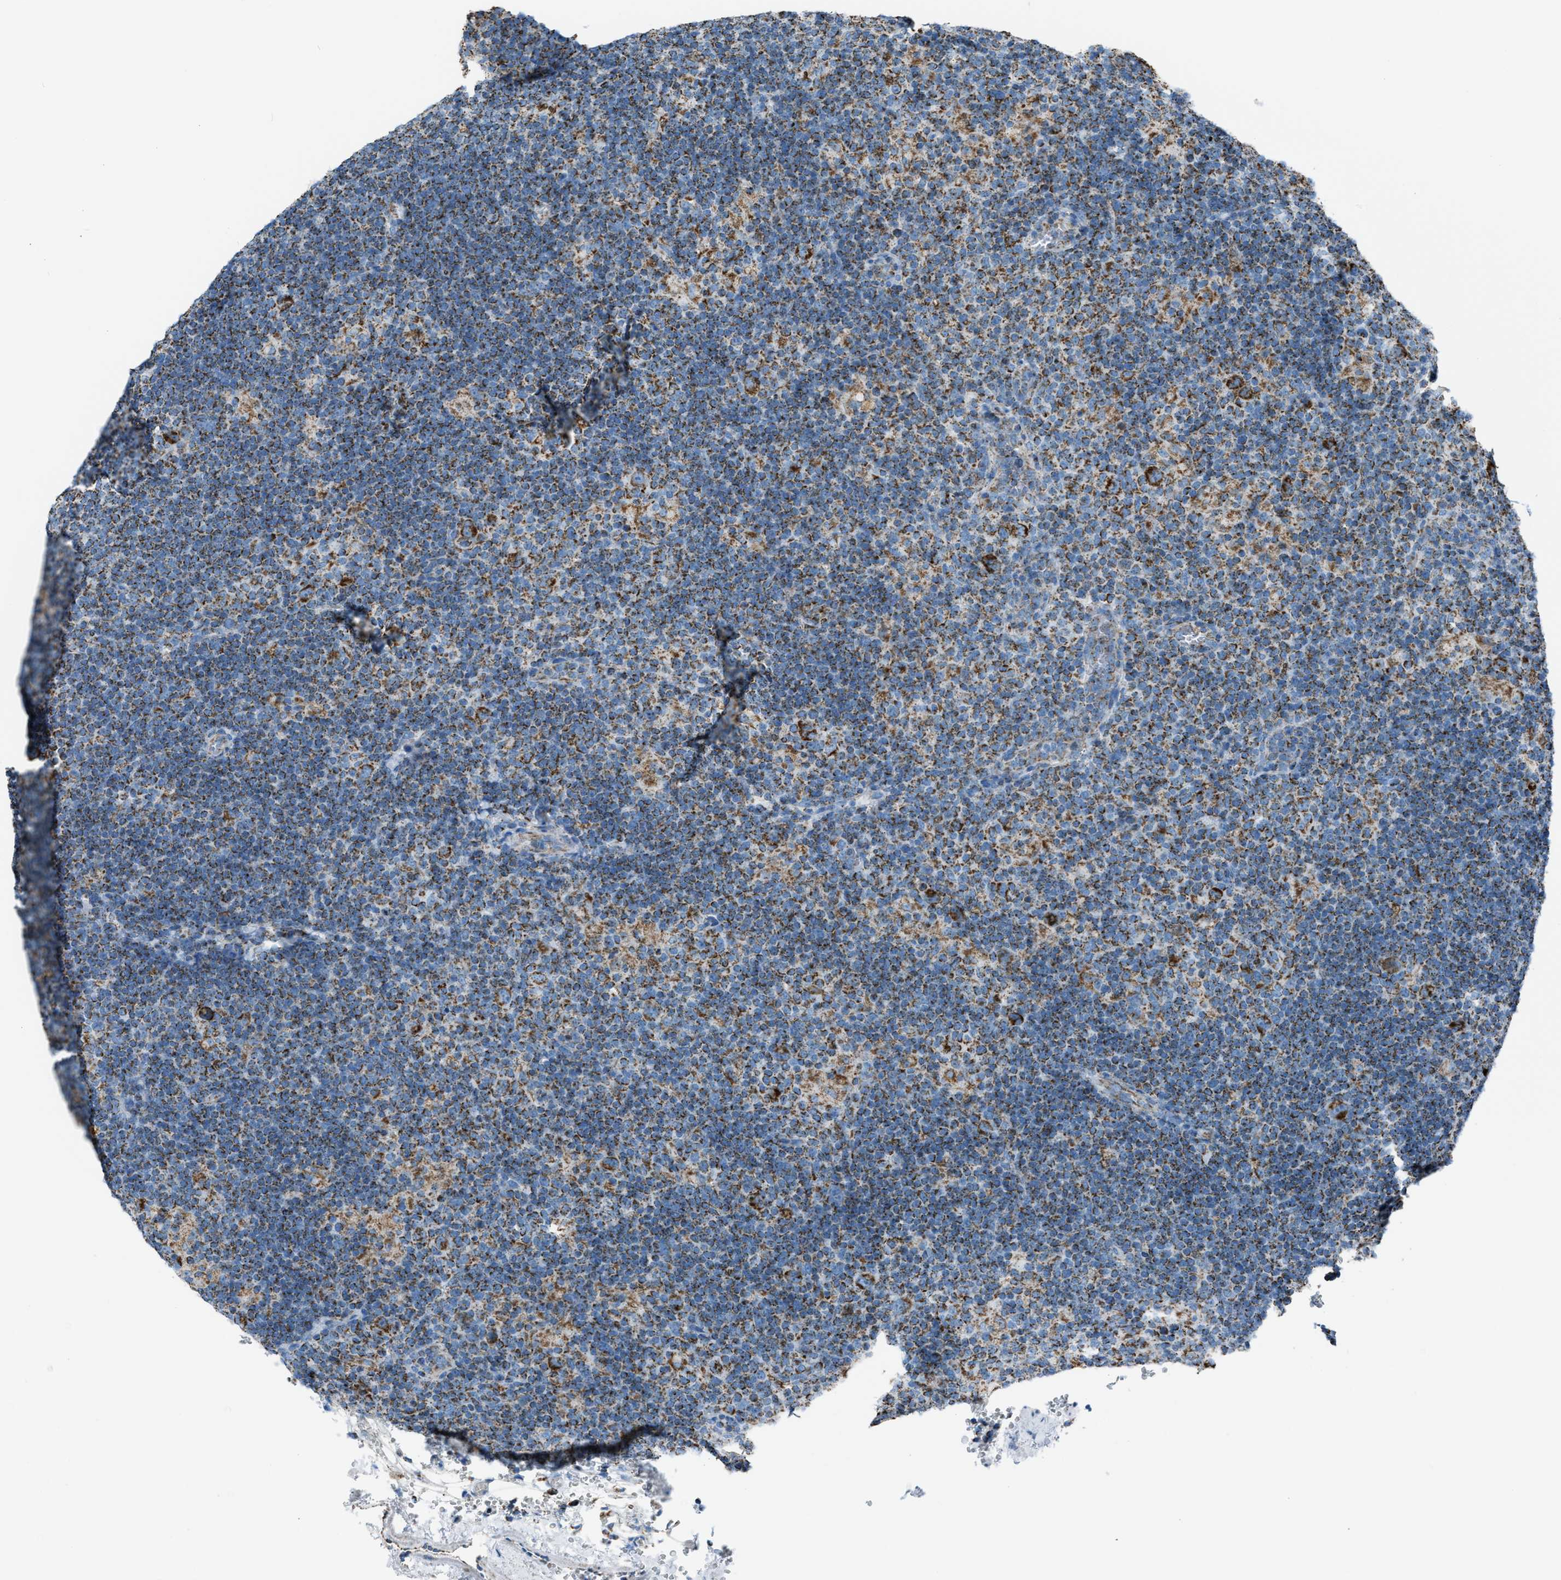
{"staining": {"intensity": "strong", "quantity": ">75%", "location": "cytoplasmic/membranous"}, "tissue": "lymphoma", "cell_type": "Tumor cells", "image_type": "cancer", "snomed": [{"axis": "morphology", "description": "Hodgkin's disease, NOS"}, {"axis": "topography", "description": "Lymph node"}], "caption": "Lymphoma tissue exhibits strong cytoplasmic/membranous positivity in about >75% of tumor cells", "gene": "MDH2", "patient": {"sex": "female", "age": 57}}